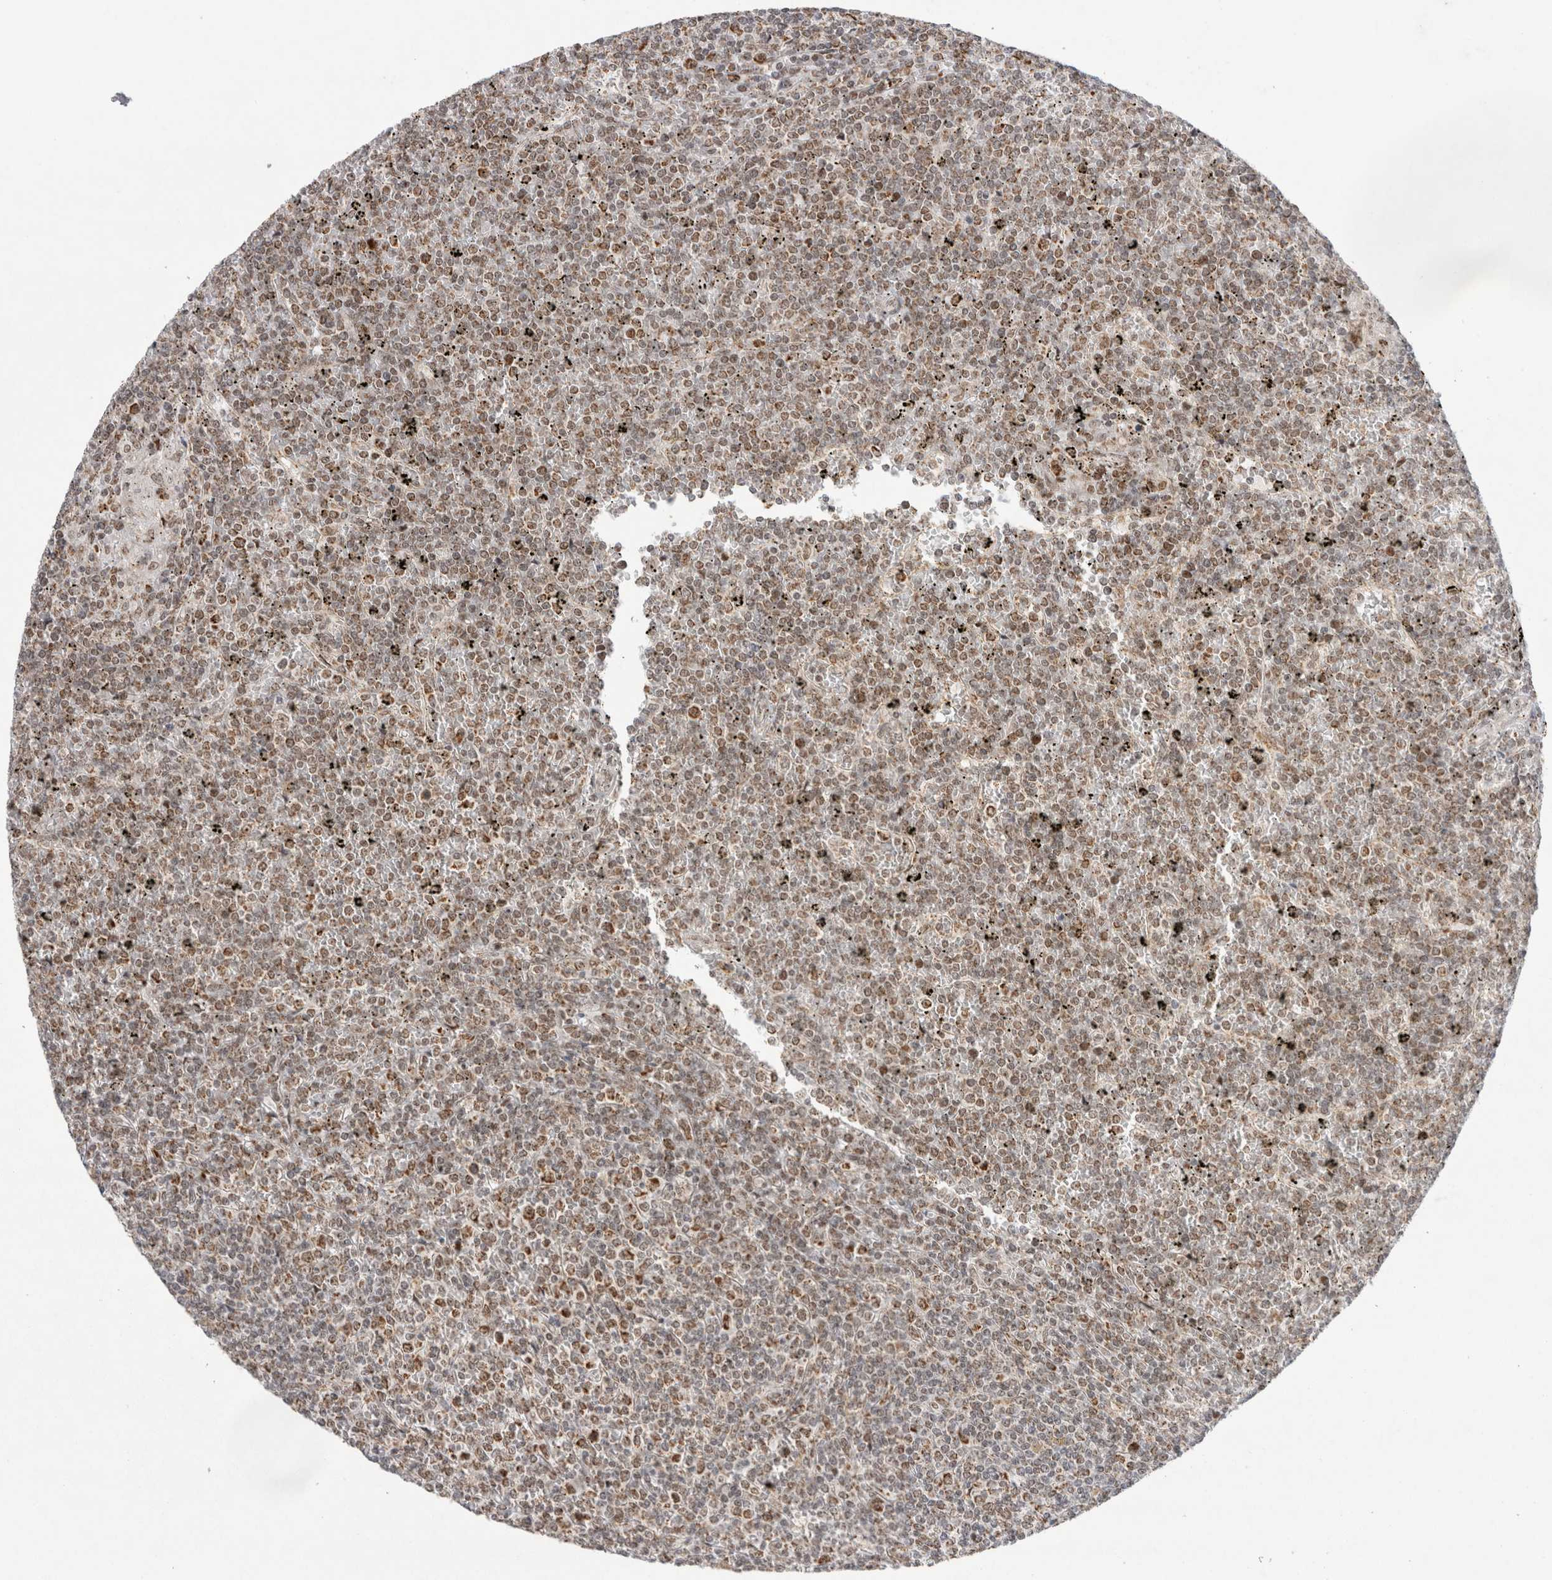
{"staining": {"intensity": "weak", "quantity": "25%-75%", "location": "nuclear"}, "tissue": "lymphoma", "cell_type": "Tumor cells", "image_type": "cancer", "snomed": [{"axis": "morphology", "description": "Malignant lymphoma, non-Hodgkin's type, Low grade"}, {"axis": "topography", "description": "Spleen"}], "caption": "Immunohistochemical staining of human low-grade malignant lymphoma, non-Hodgkin's type demonstrates low levels of weak nuclear protein staining in approximately 25%-75% of tumor cells. (DAB IHC, brown staining for protein, blue staining for nuclei).", "gene": "MRPL37", "patient": {"sex": "female", "age": 19}}